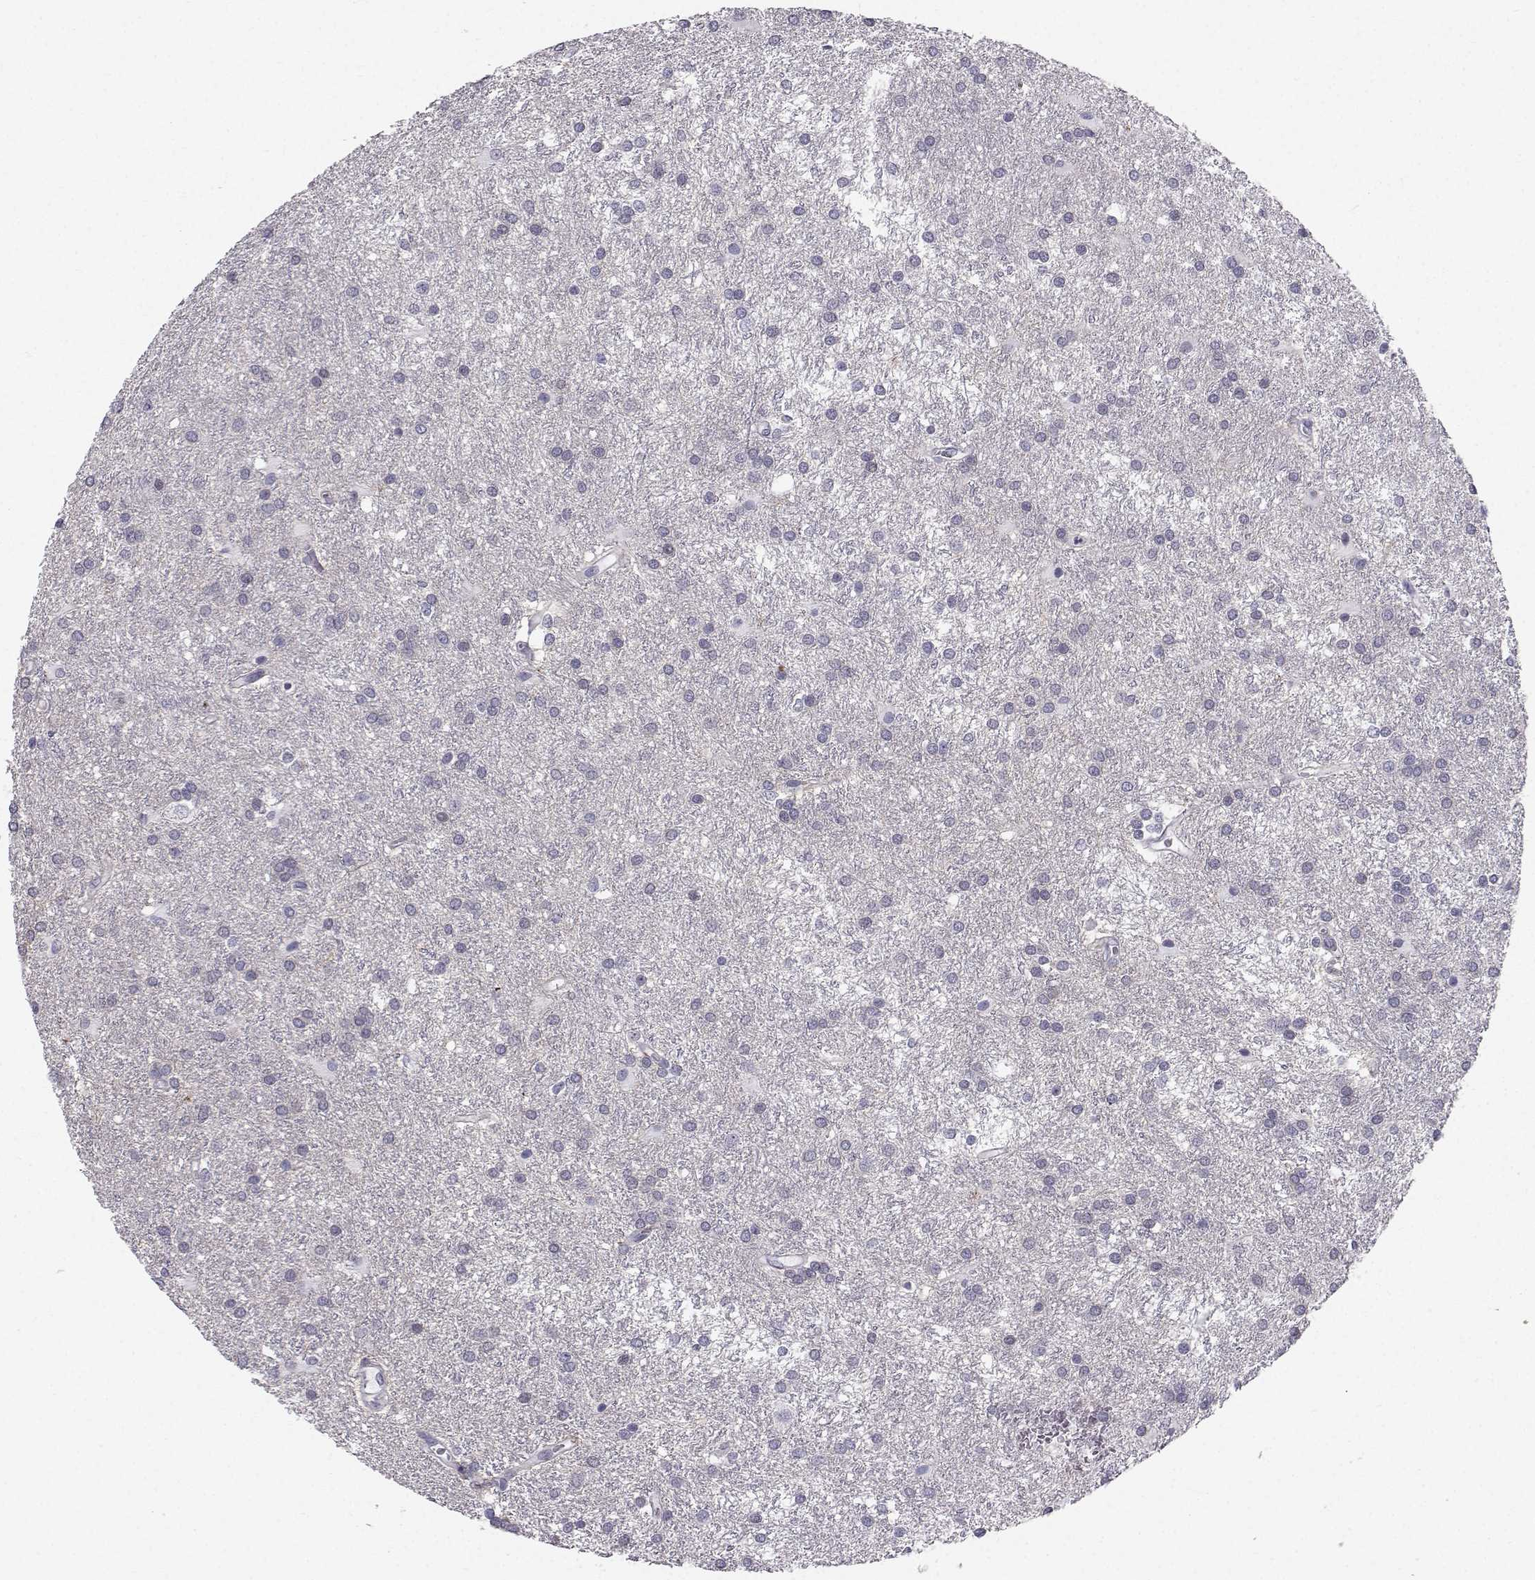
{"staining": {"intensity": "negative", "quantity": "none", "location": "none"}, "tissue": "glioma", "cell_type": "Tumor cells", "image_type": "cancer", "snomed": [{"axis": "morphology", "description": "Glioma, malignant, Low grade"}, {"axis": "topography", "description": "Brain"}], "caption": "Histopathology image shows no significant protein staining in tumor cells of glioma. (Brightfield microscopy of DAB immunohistochemistry (IHC) at high magnification).", "gene": "SPDYE4", "patient": {"sex": "female", "age": 32}}